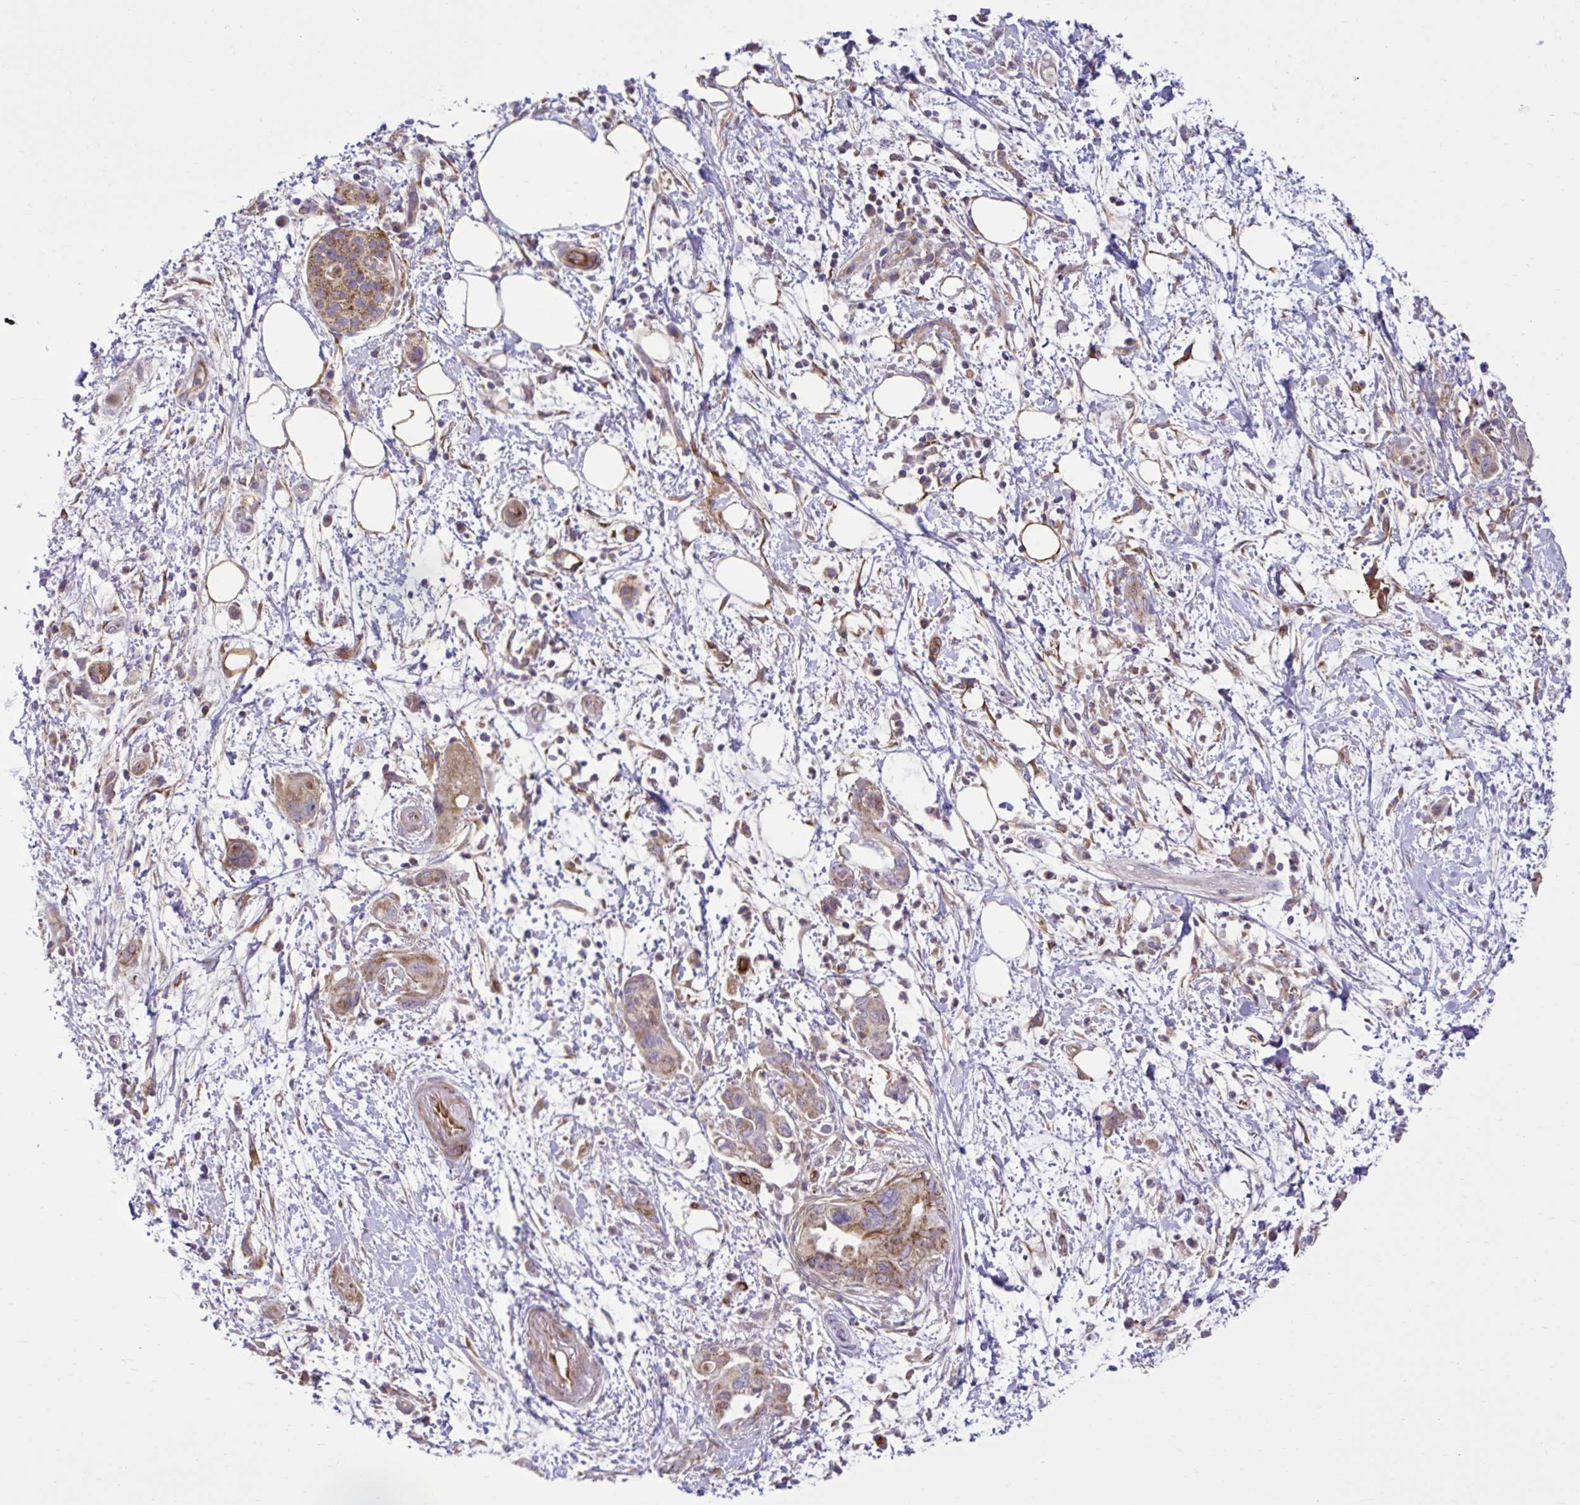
{"staining": {"intensity": "moderate", "quantity": ">75%", "location": "cytoplasmic/membranous"}, "tissue": "pancreatic cancer", "cell_type": "Tumor cells", "image_type": "cancer", "snomed": [{"axis": "morphology", "description": "Adenocarcinoma, NOS"}, {"axis": "topography", "description": "Pancreas"}], "caption": "Immunohistochemical staining of human pancreatic cancer (adenocarcinoma) exhibits moderate cytoplasmic/membranous protein staining in about >75% of tumor cells. The staining was performed using DAB to visualize the protein expression in brown, while the nuclei were stained in blue with hematoxylin (Magnification: 20x).", "gene": "LIMS1", "patient": {"sex": "female", "age": 73}}